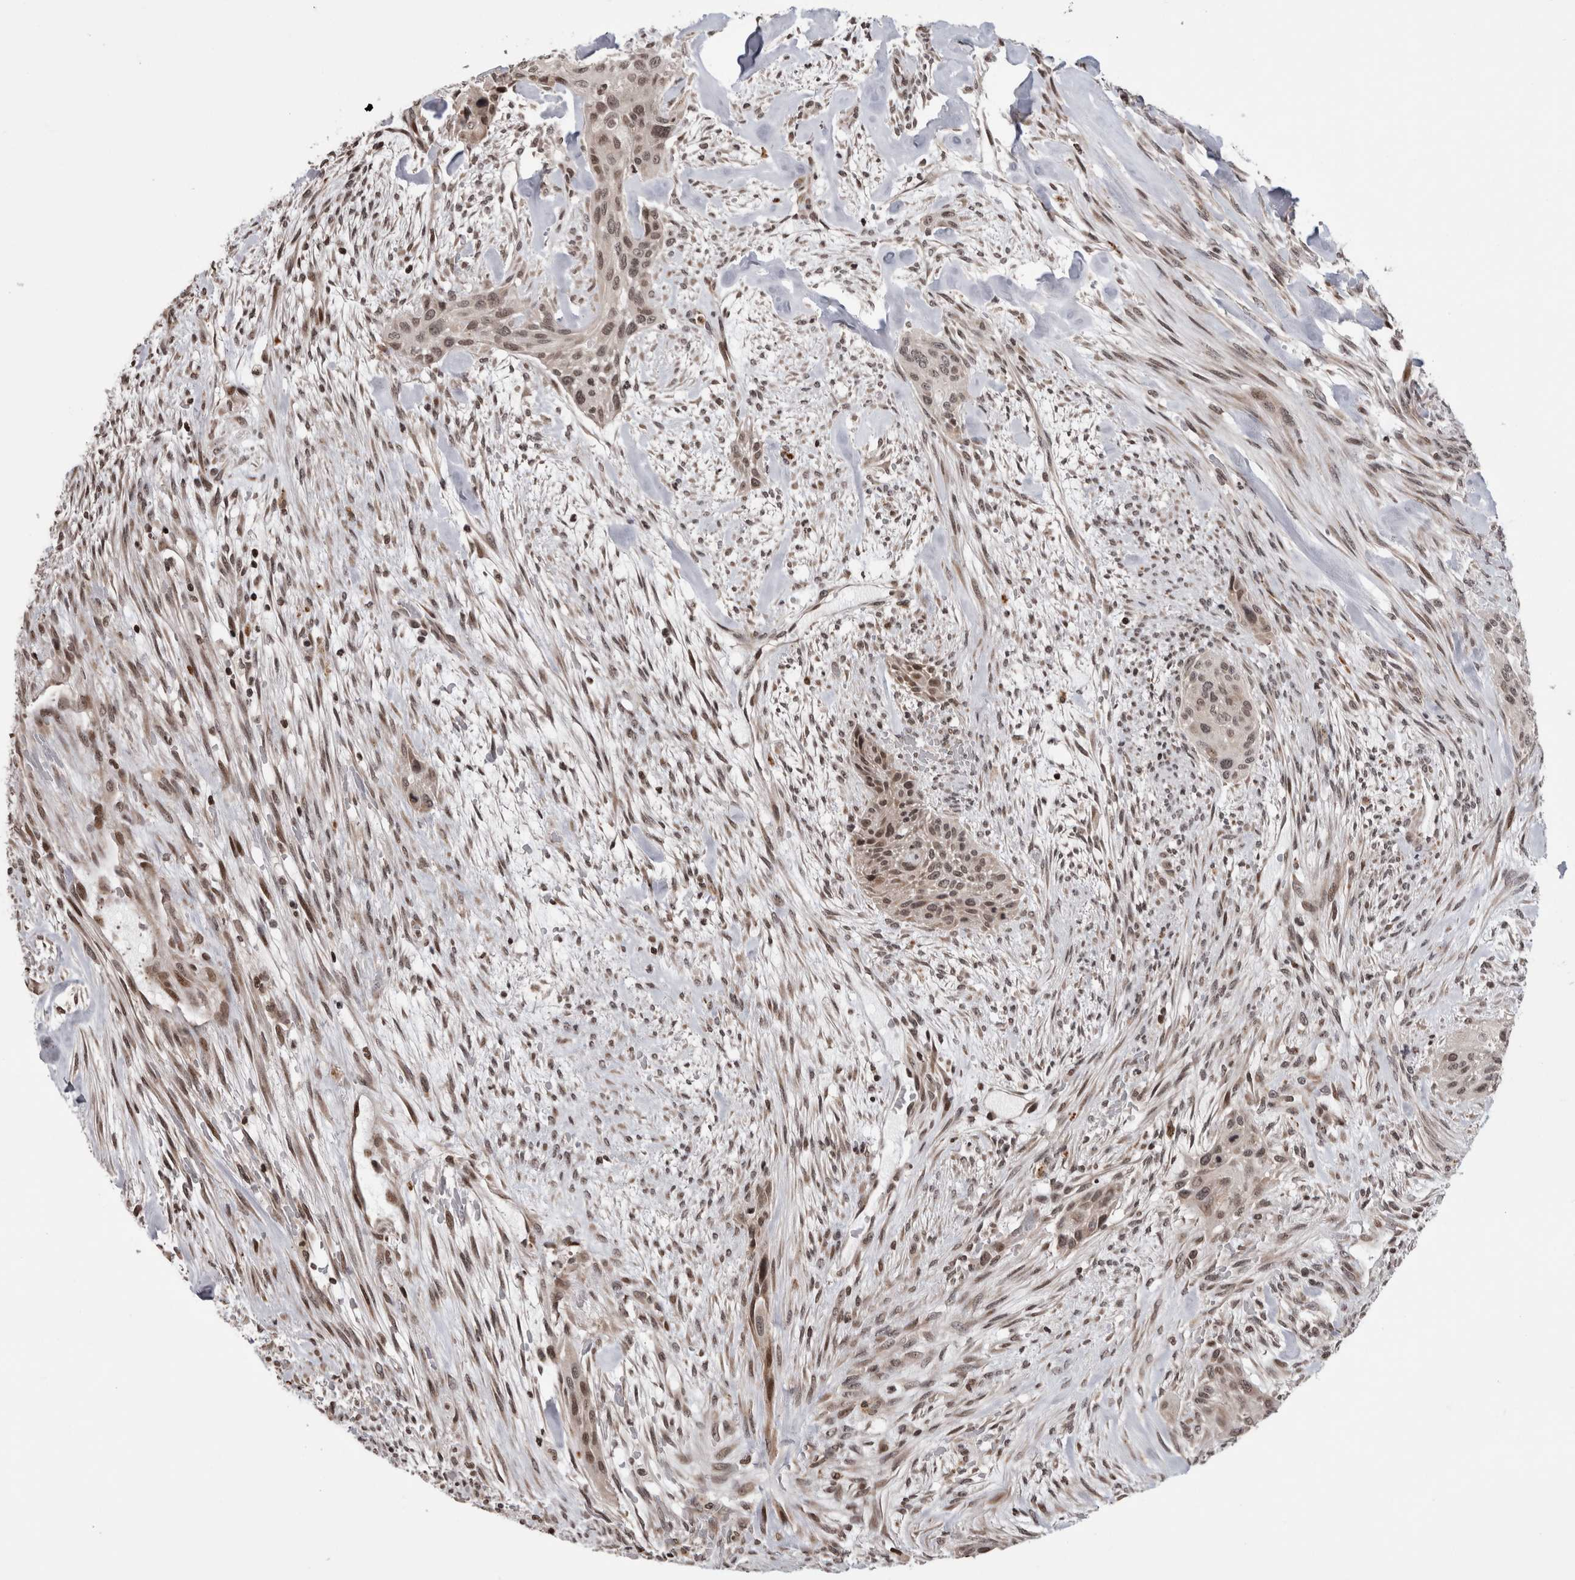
{"staining": {"intensity": "weak", "quantity": ">75%", "location": "nuclear"}, "tissue": "urothelial cancer", "cell_type": "Tumor cells", "image_type": "cancer", "snomed": [{"axis": "morphology", "description": "Urothelial carcinoma, High grade"}, {"axis": "topography", "description": "Urinary bladder"}], "caption": "High-grade urothelial carcinoma was stained to show a protein in brown. There is low levels of weak nuclear expression in about >75% of tumor cells.", "gene": "ZBTB11", "patient": {"sex": "male", "age": 35}}